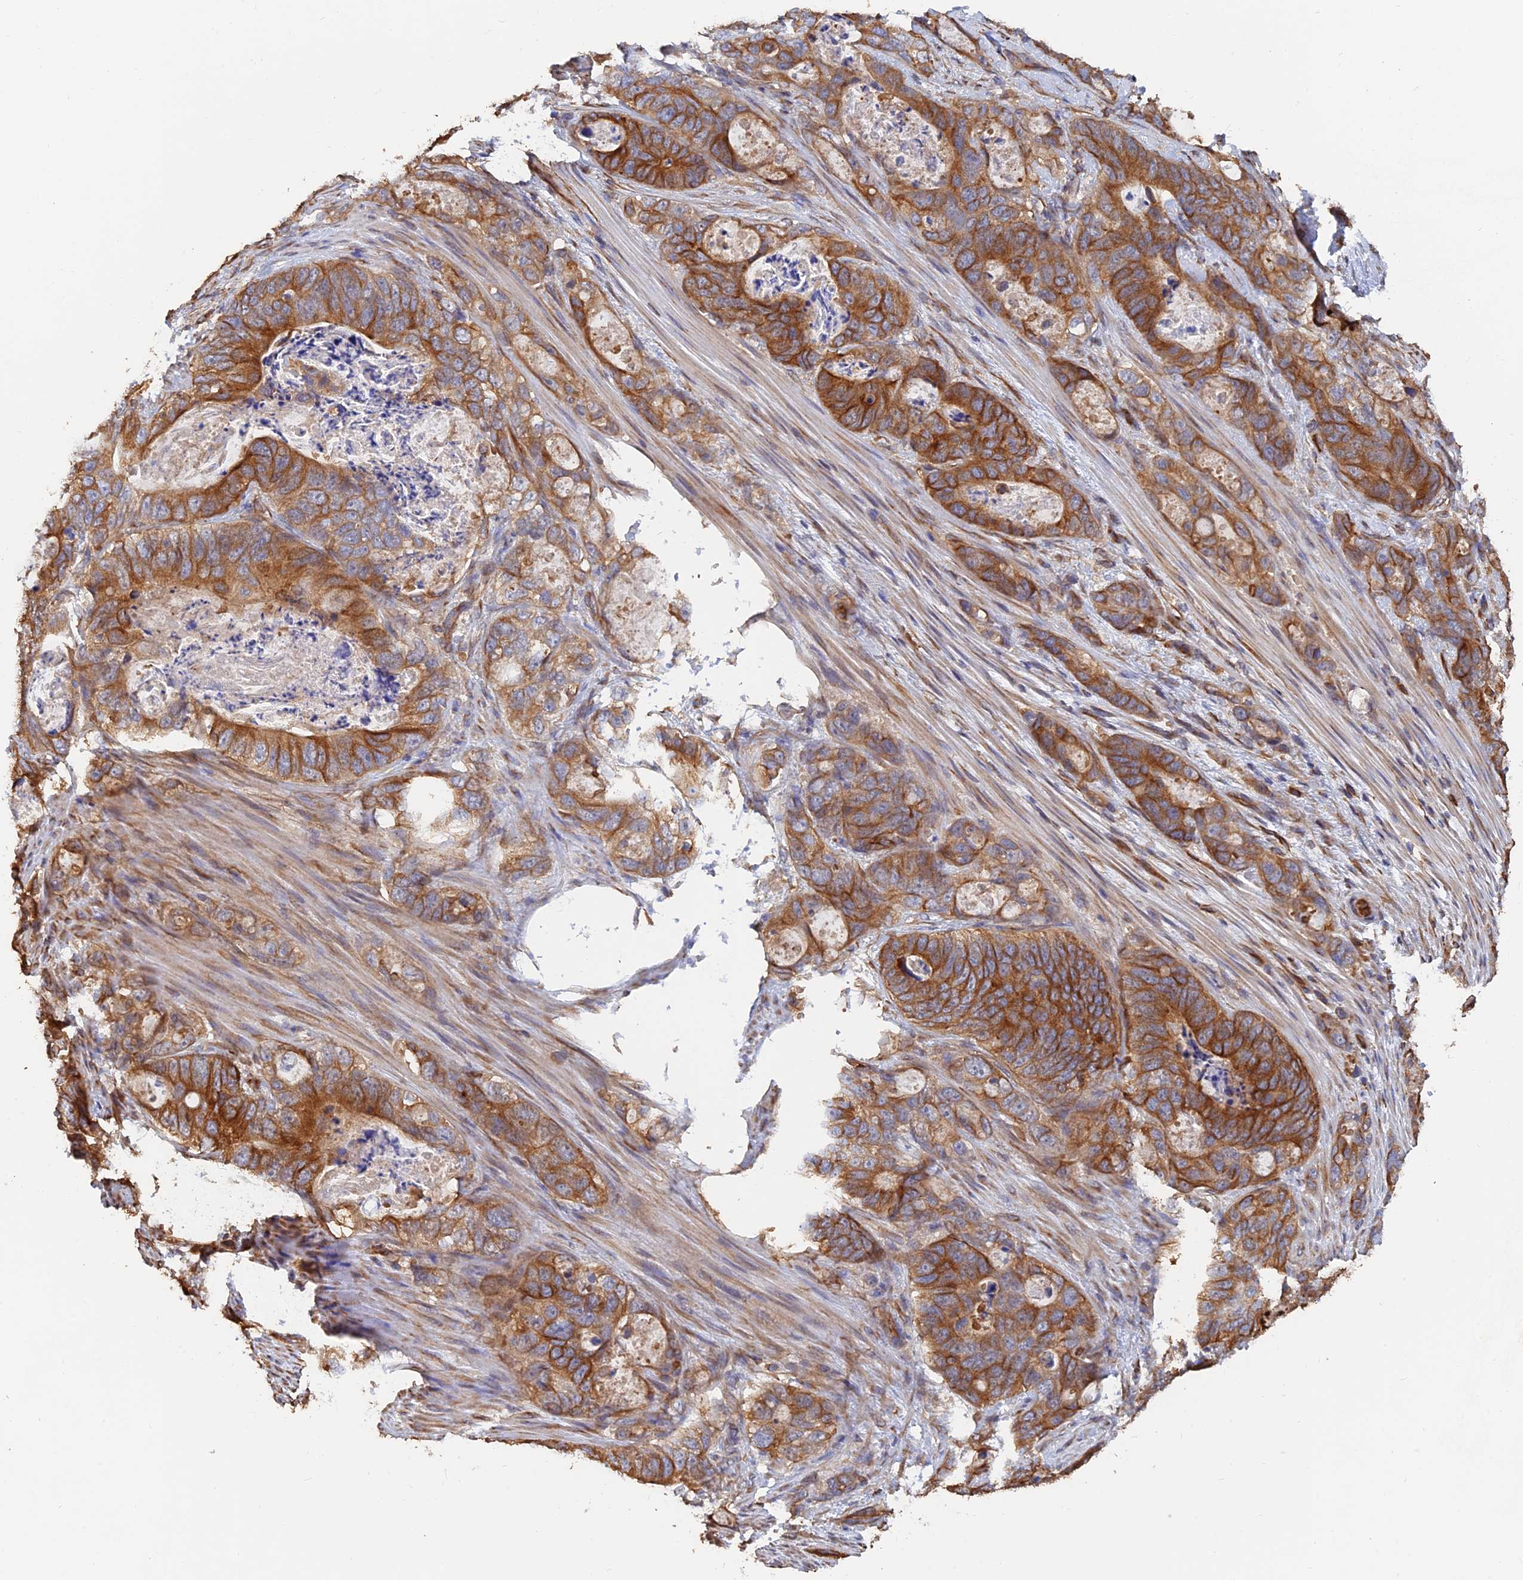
{"staining": {"intensity": "strong", "quantity": ">75%", "location": "cytoplasmic/membranous"}, "tissue": "stomach cancer", "cell_type": "Tumor cells", "image_type": "cancer", "snomed": [{"axis": "morphology", "description": "Normal tissue, NOS"}, {"axis": "morphology", "description": "Adenocarcinoma, NOS"}, {"axis": "topography", "description": "Stomach"}], "caption": "High-magnification brightfield microscopy of stomach cancer stained with DAB (brown) and counterstained with hematoxylin (blue). tumor cells exhibit strong cytoplasmic/membranous staining is appreciated in about>75% of cells.", "gene": "WBP11", "patient": {"sex": "female", "age": 89}}